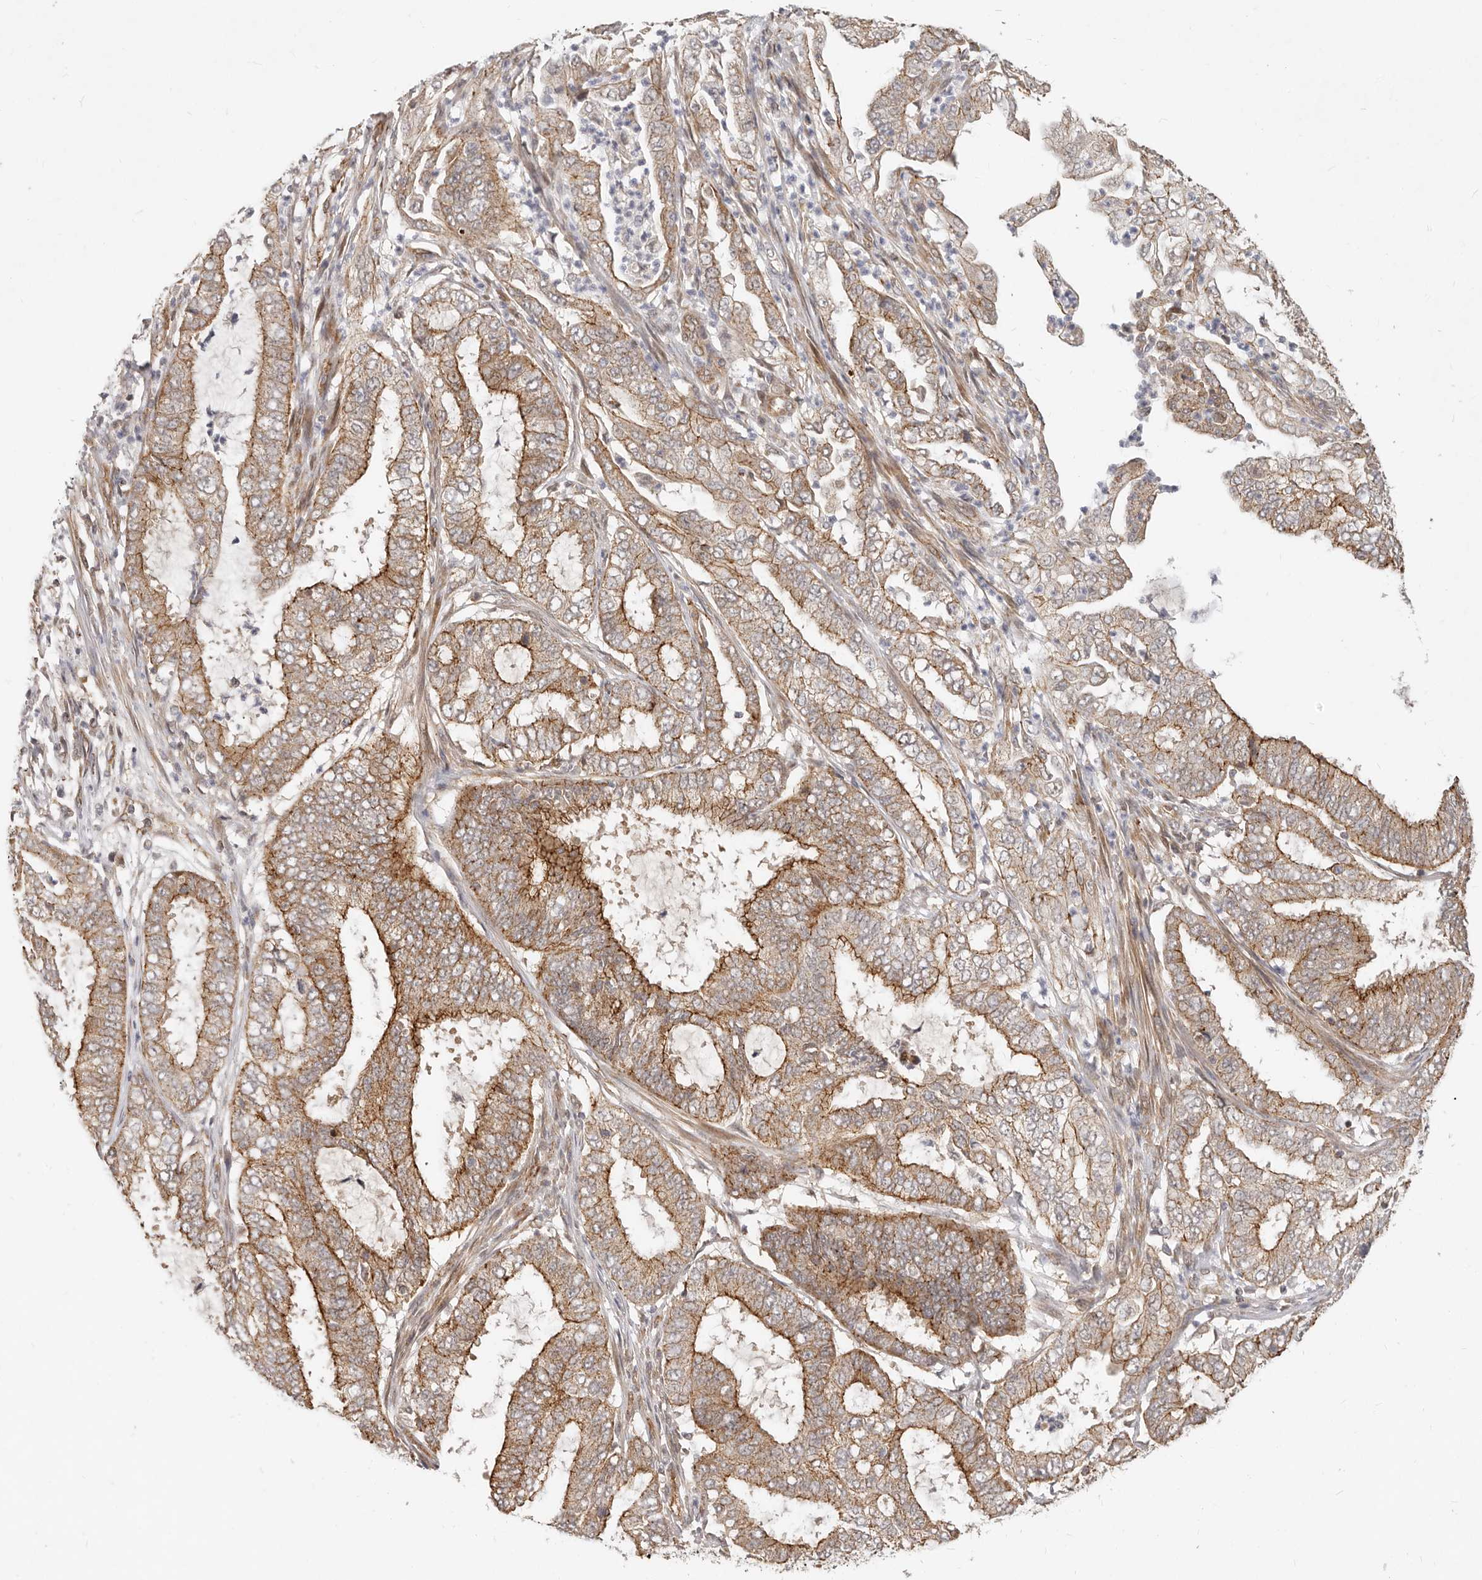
{"staining": {"intensity": "moderate", "quantity": ">75%", "location": "cytoplasmic/membranous"}, "tissue": "endometrial cancer", "cell_type": "Tumor cells", "image_type": "cancer", "snomed": [{"axis": "morphology", "description": "Adenocarcinoma, NOS"}, {"axis": "topography", "description": "Endometrium"}], "caption": "High-power microscopy captured an IHC image of endometrial cancer, revealing moderate cytoplasmic/membranous positivity in about >75% of tumor cells.", "gene": "USP49", "patient": {"sex": "female", "age": 51}}